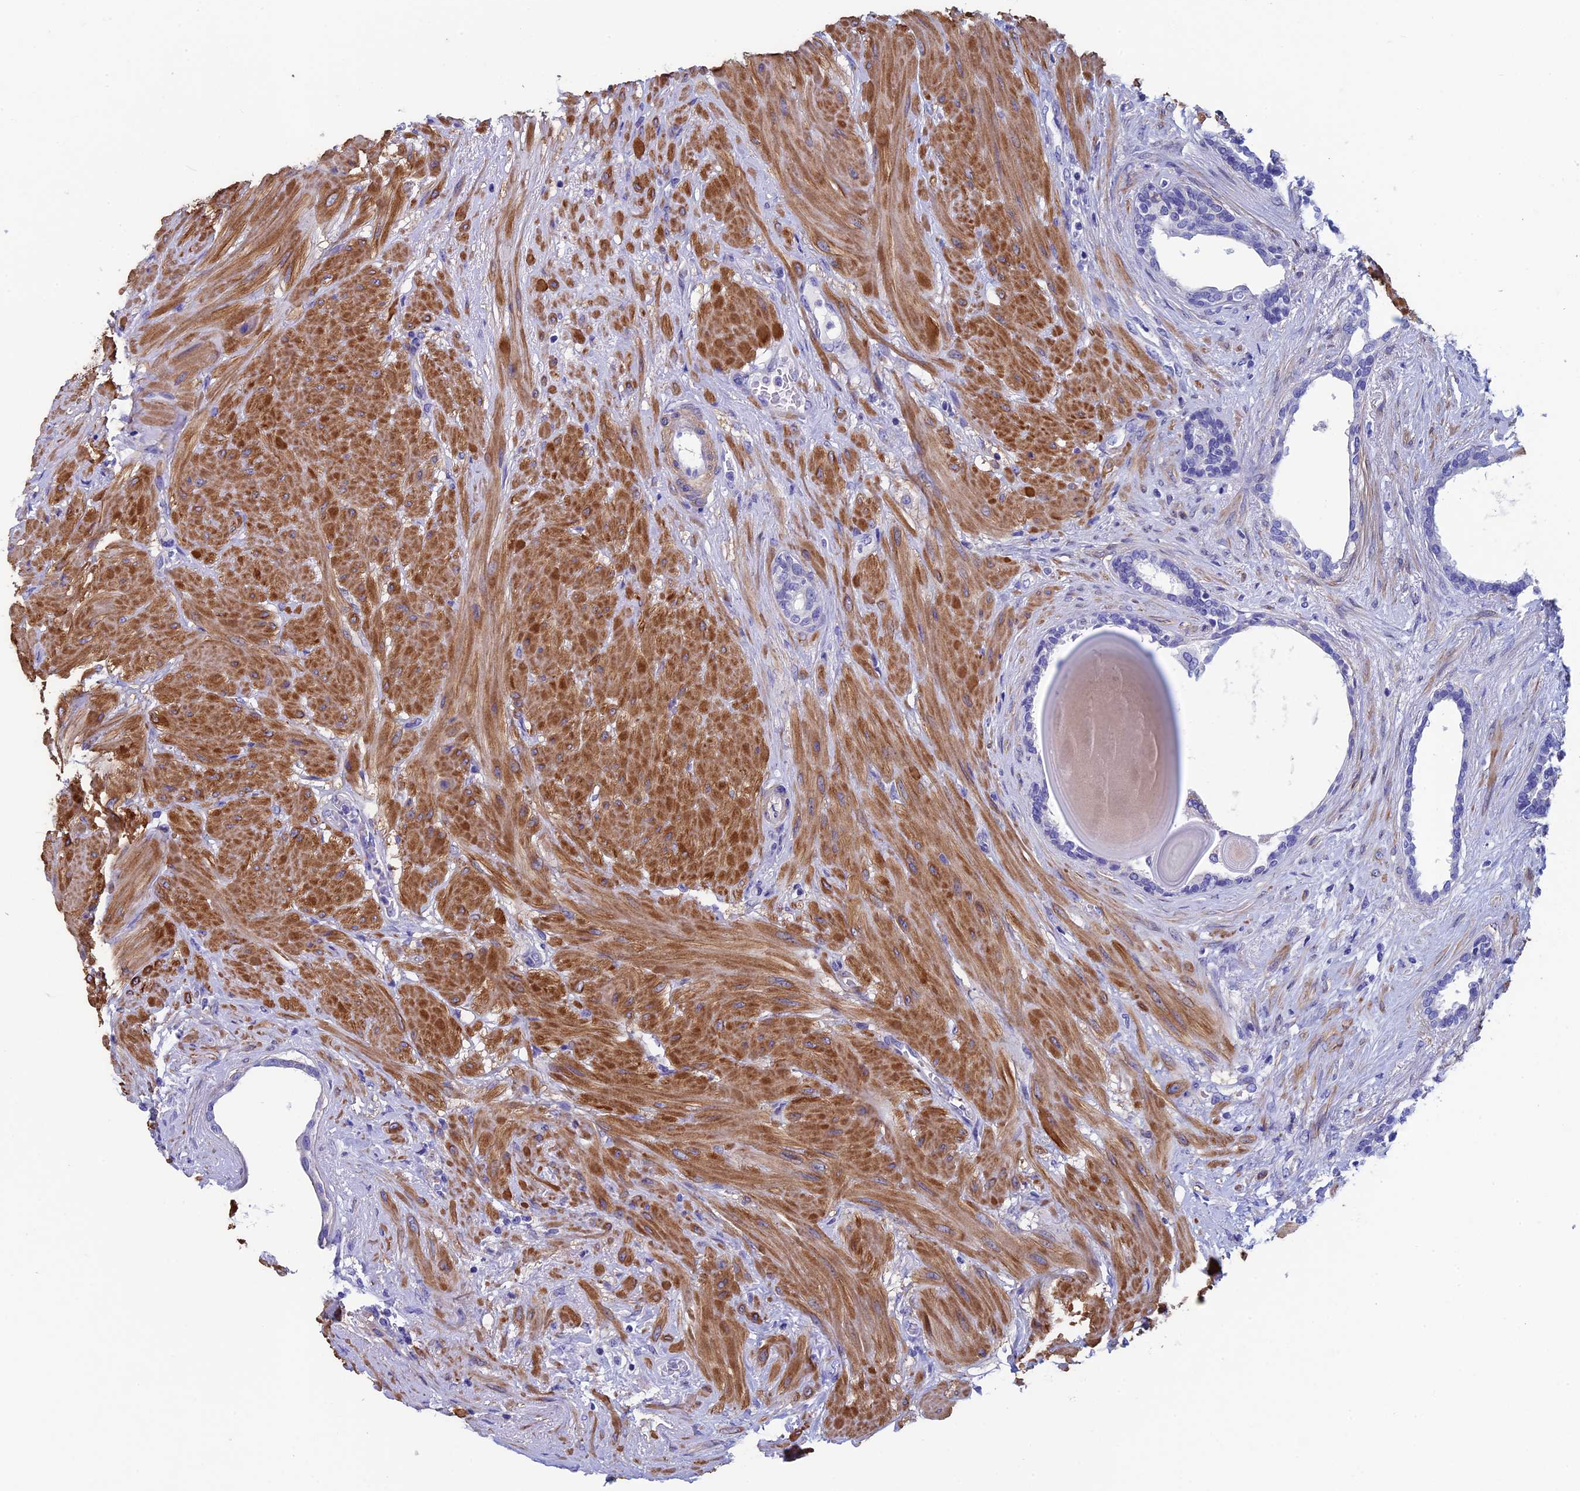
{"staining": {"intensity": "negative", "quantity": "none", "location": "none"}, "tissue": "prostate", "cell_type": "Glandular cells", "image_type": "normal", "snomed": [{"axis": "morphology", "description": "Normal tissue, NOS"}, {"axis": "topography", "description": "Prostate"}], "caption": "An IHC image of benign prostate is shown. There is no staining in glandular cells of prostate. (DAB (3,3'-diaminobenzidine) immunohistochemistry (IHC) with hematoxylin counter stain).", "gene": "ADH7", "patient": {"sex": "male", "age": 48}}